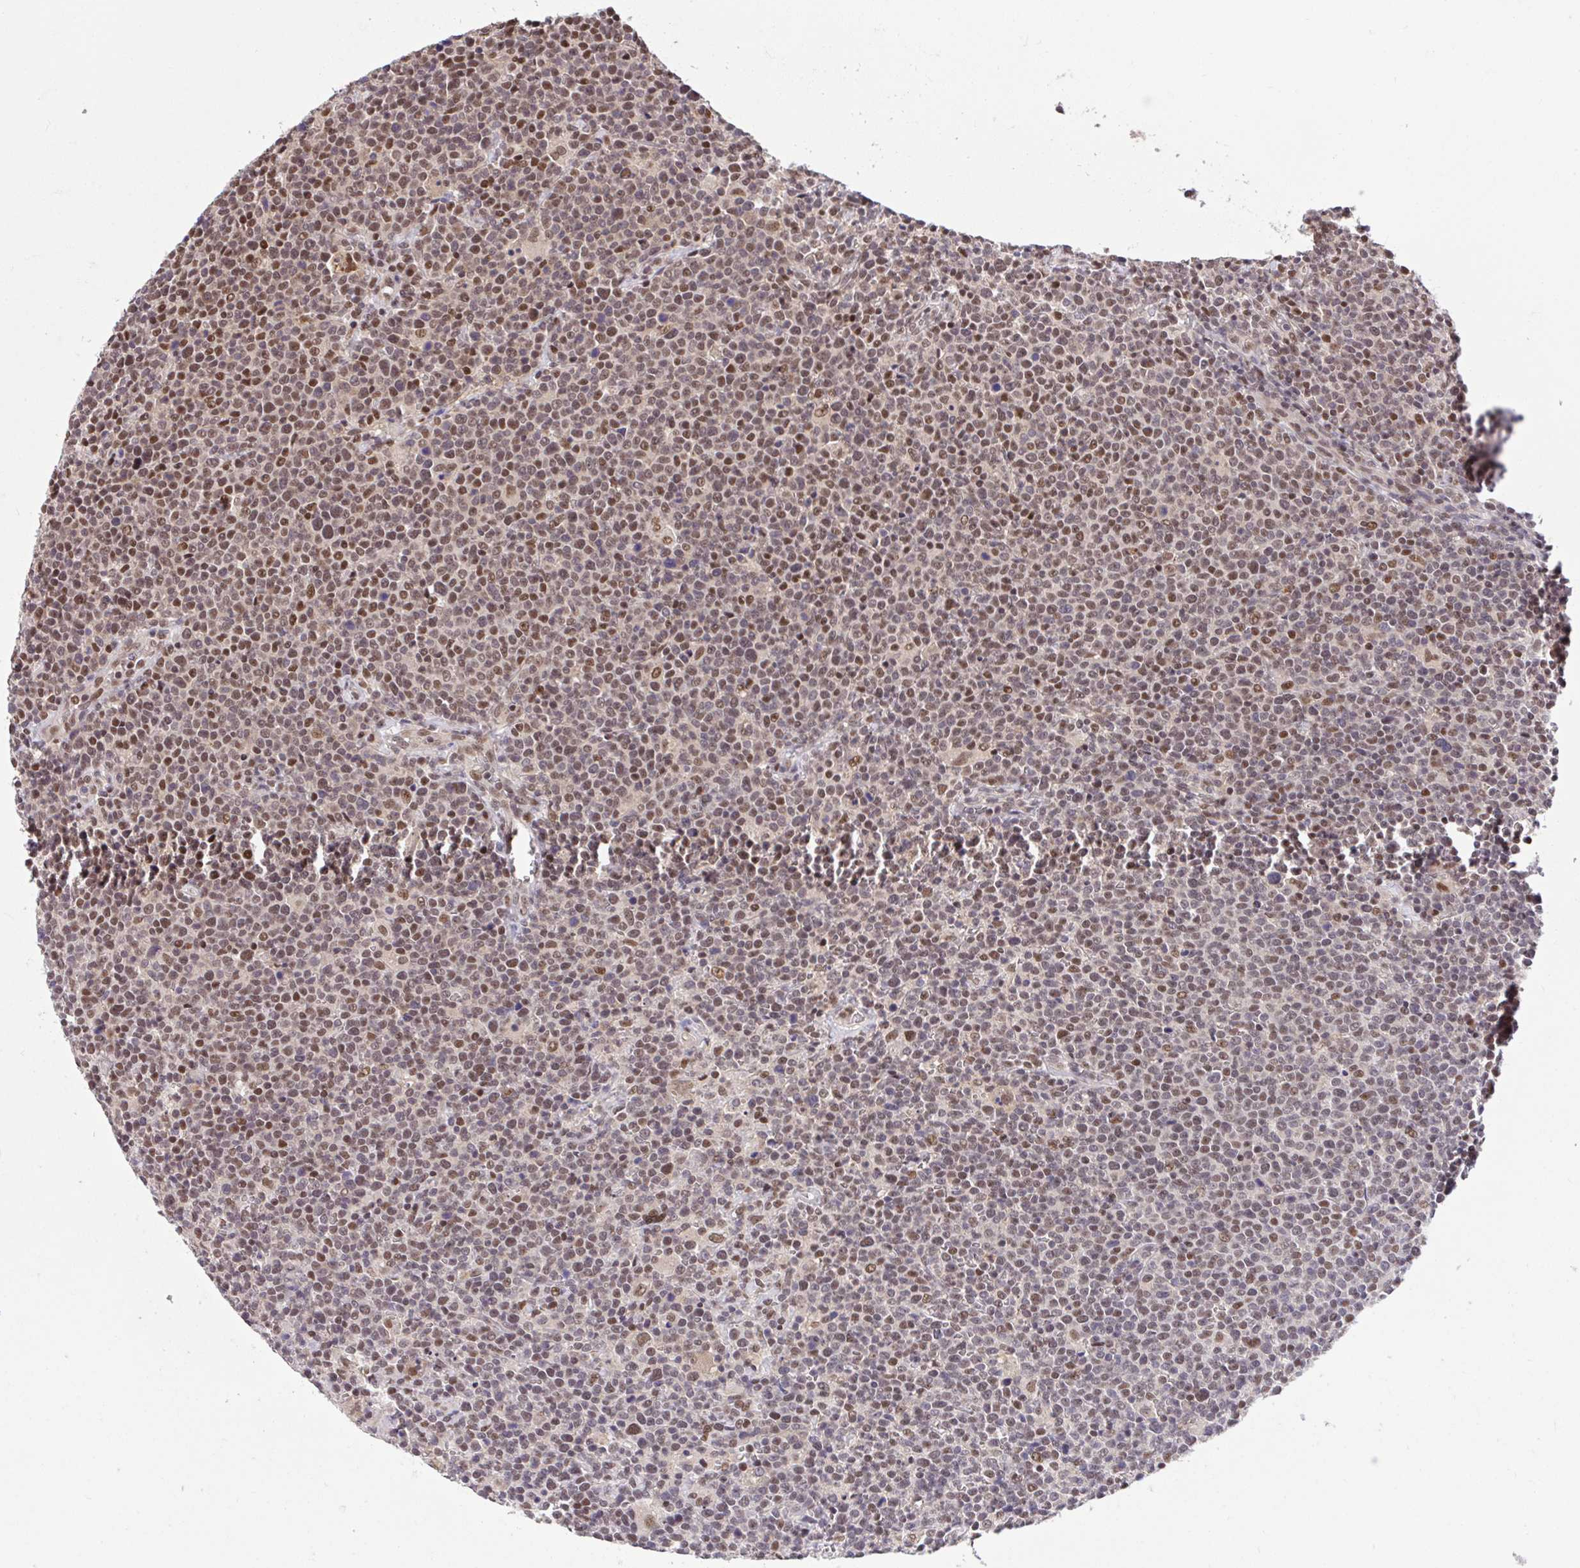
{"staining": {"intensity": "moderate", "quantity": ">75%", "location": "nuclear"}, "tissue": "lymphoma", "cell_type": "Tumor cells", "image_type": "cancer", "snomed": [{"axis": "morphology", "description": "Malignant lymphoma, non-Hodgkin's type, High grade"}, {"axis": "topography", "description": "Lymph node"}], "caption": "This micrograph displays IHC staining of human high-grade malignant lymphoma, non-Hodgkin's type, with medium moderate nuclear staining in approximately >75% of tumor cells.", "gene": "GLIS3", "patient": {"sex": "male", "age": 61}}